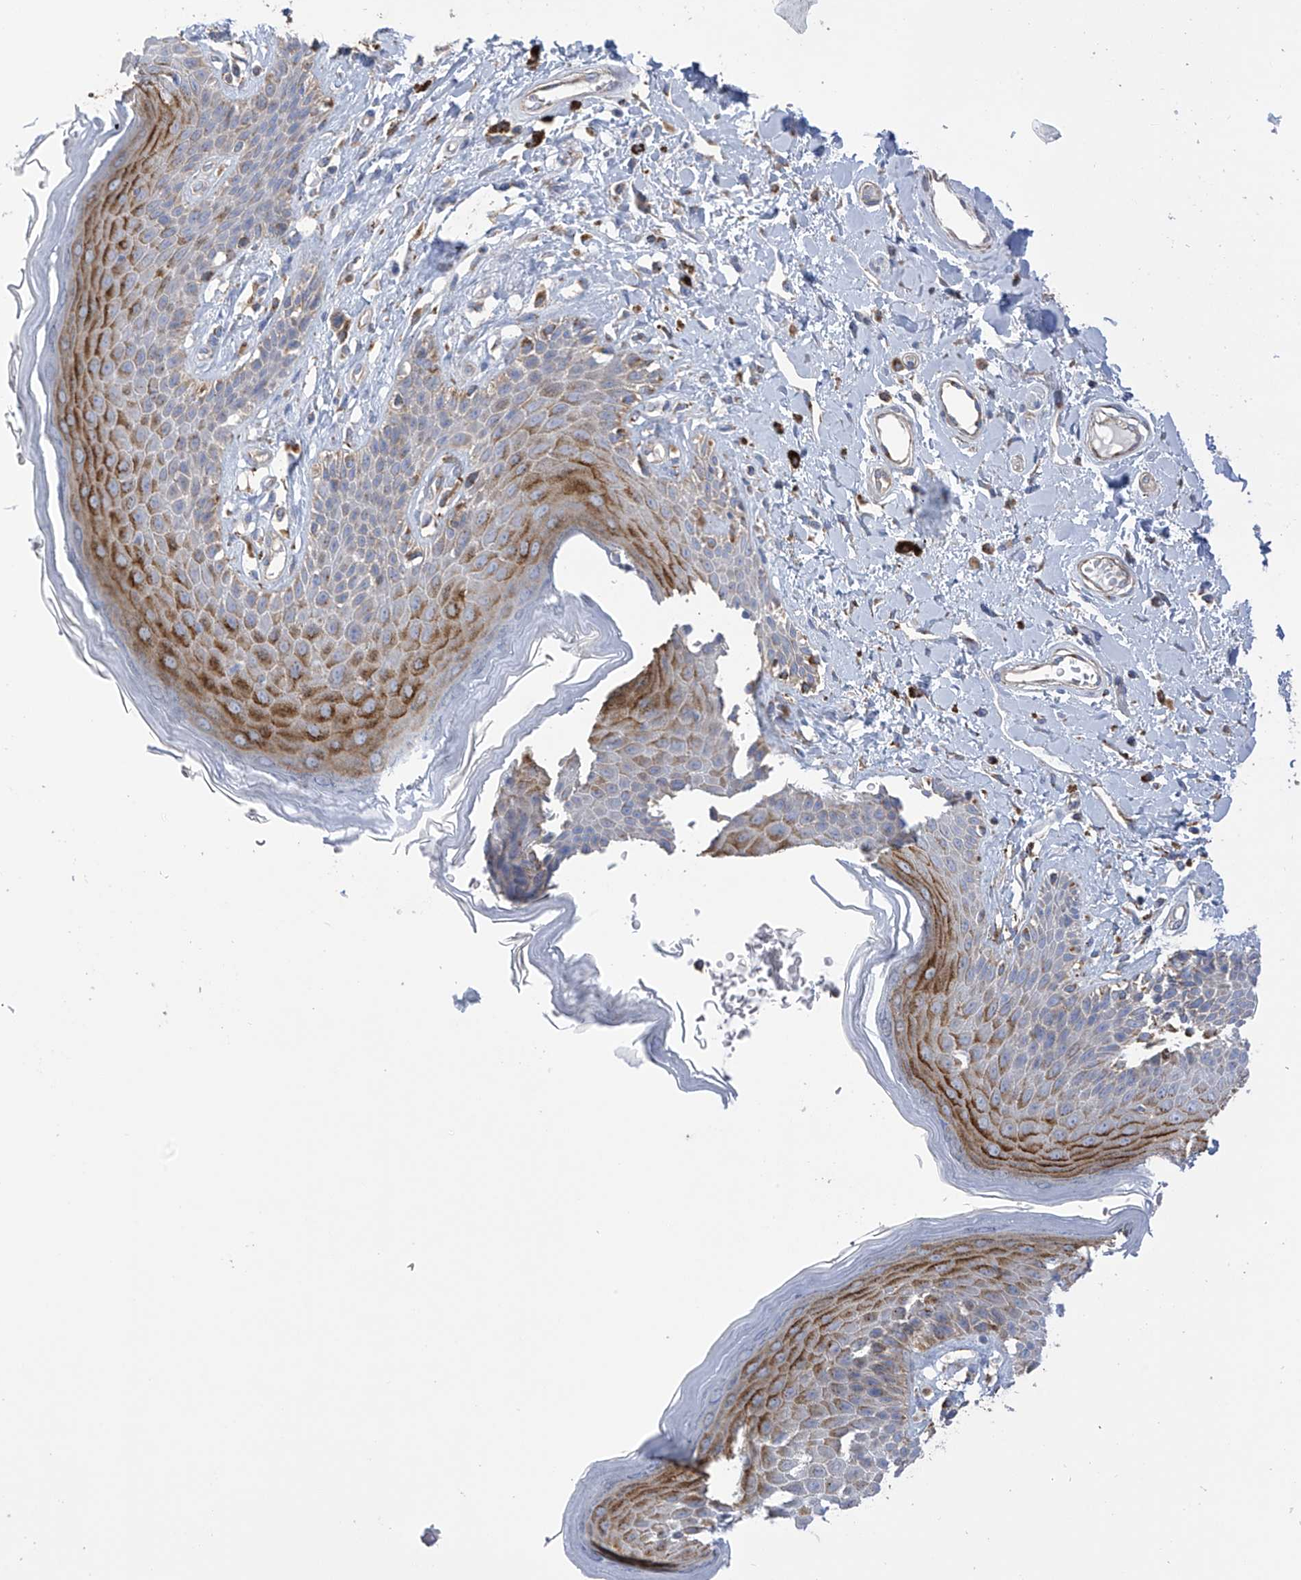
{"staining": {"intensity": "moderate", "quantity": "25%-75%", "location": "cytoplasmic/membranous"}, "tissue": "skin", "cell_type": "Epidermal cells", "image_type": "normal", "snomed": [{"axis": "morphology", "description": "Normal tissue, NOS"}, {"axis": "topography", "description": "Anal"}], "caption": "Protein staining of normal skin demonstrates moderate cytoplasmic/membranous staining in approximately 25%-75% of epidermal cells.", "gene": "ITM2B", "patient": {"sex": "female", "age": 78}}